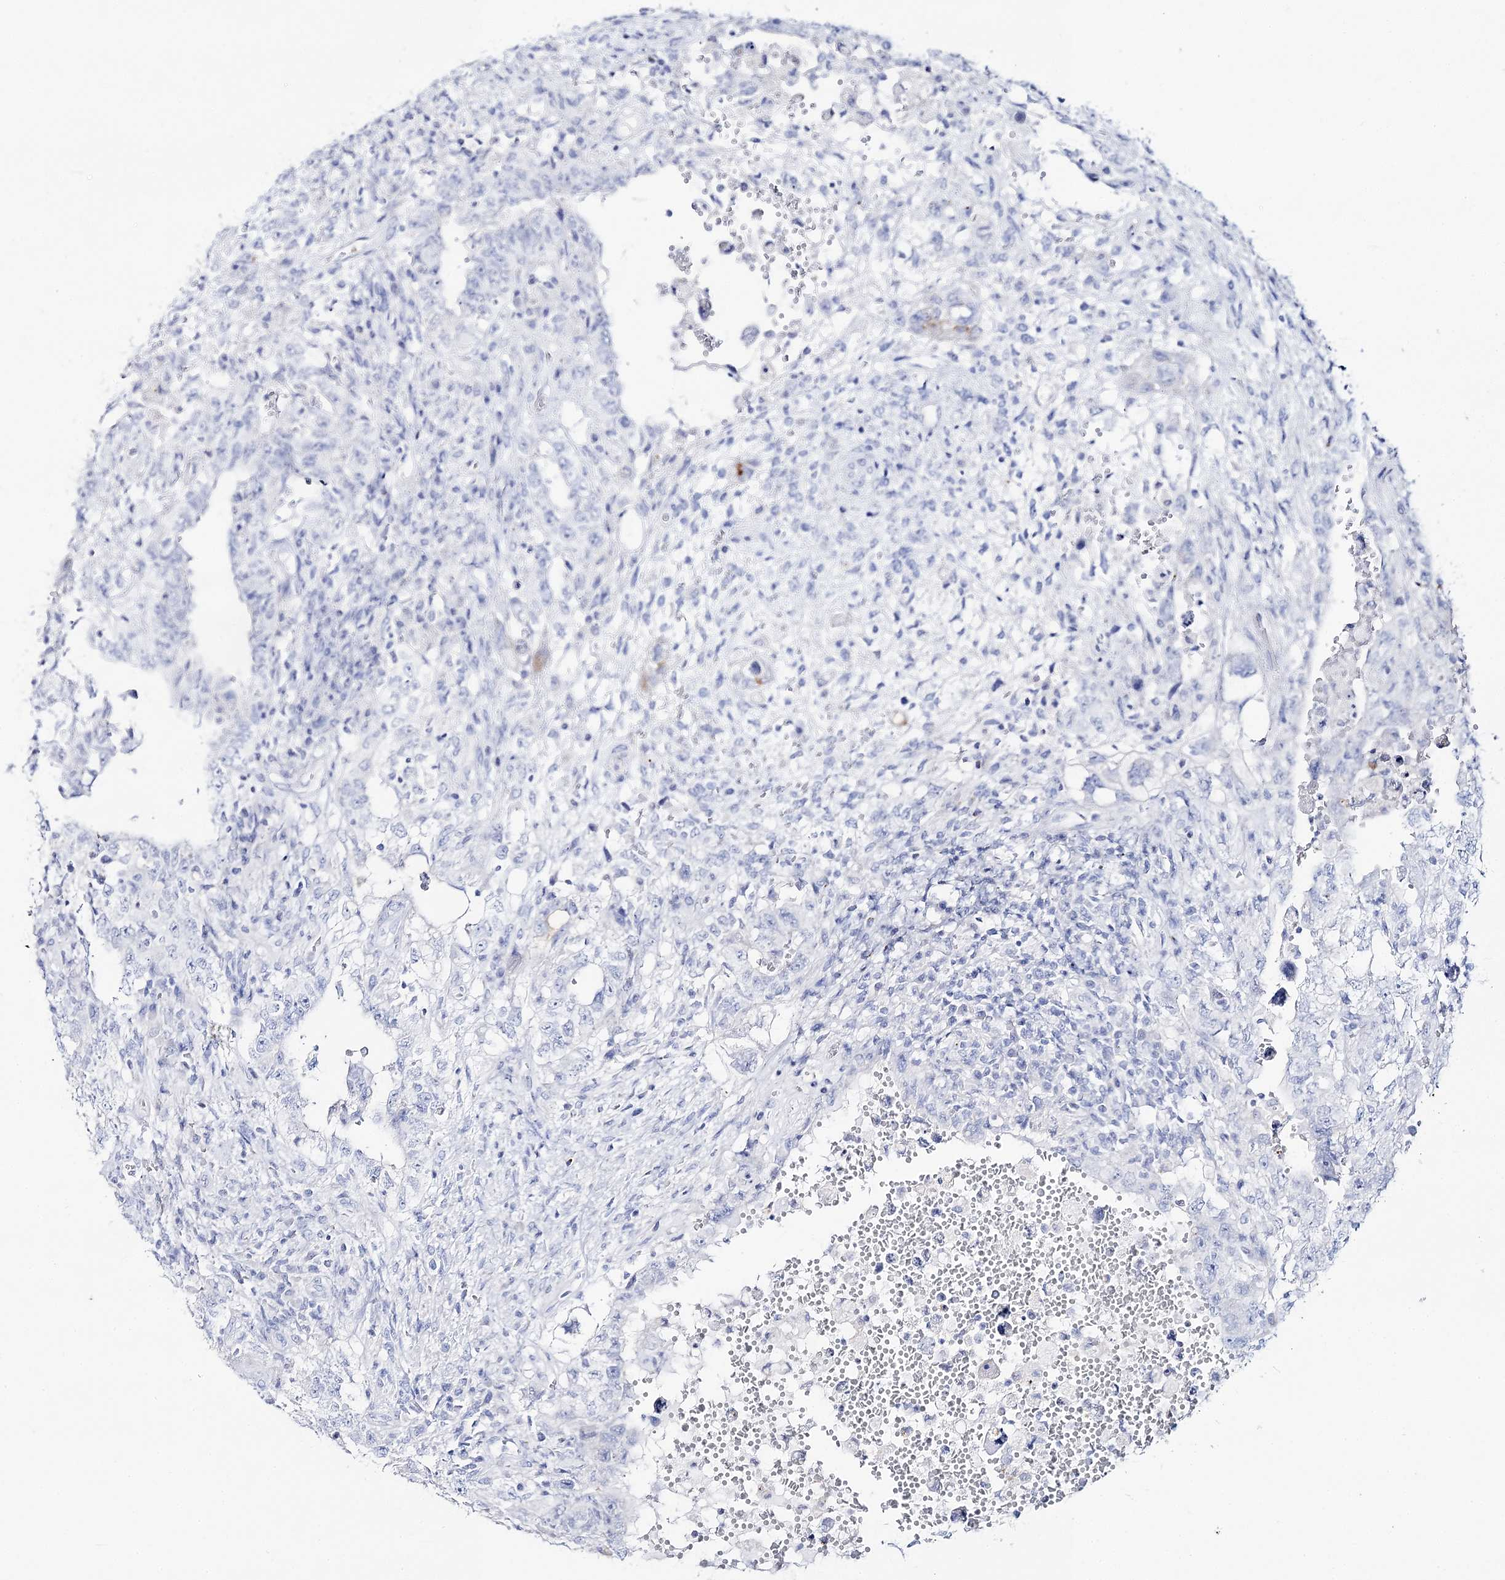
{"staining": {"intensity": "negative", "quantity": "none", "location": "none"}, "tissue": "testis cancer", "cell_type": "Tumor cells", "image_type": "cancer", "snomed": [{"axis": "morphology", "description": "Carcinoma, Embryonal, NOS"}, {"axis": "topography", "description": "Testis"}], "caption": "There is no significant positivity in tumor cells of testis embryonal carcinoma.", "gene": "SLC3A1", "patient": {"sex": "male", "age": 26}}